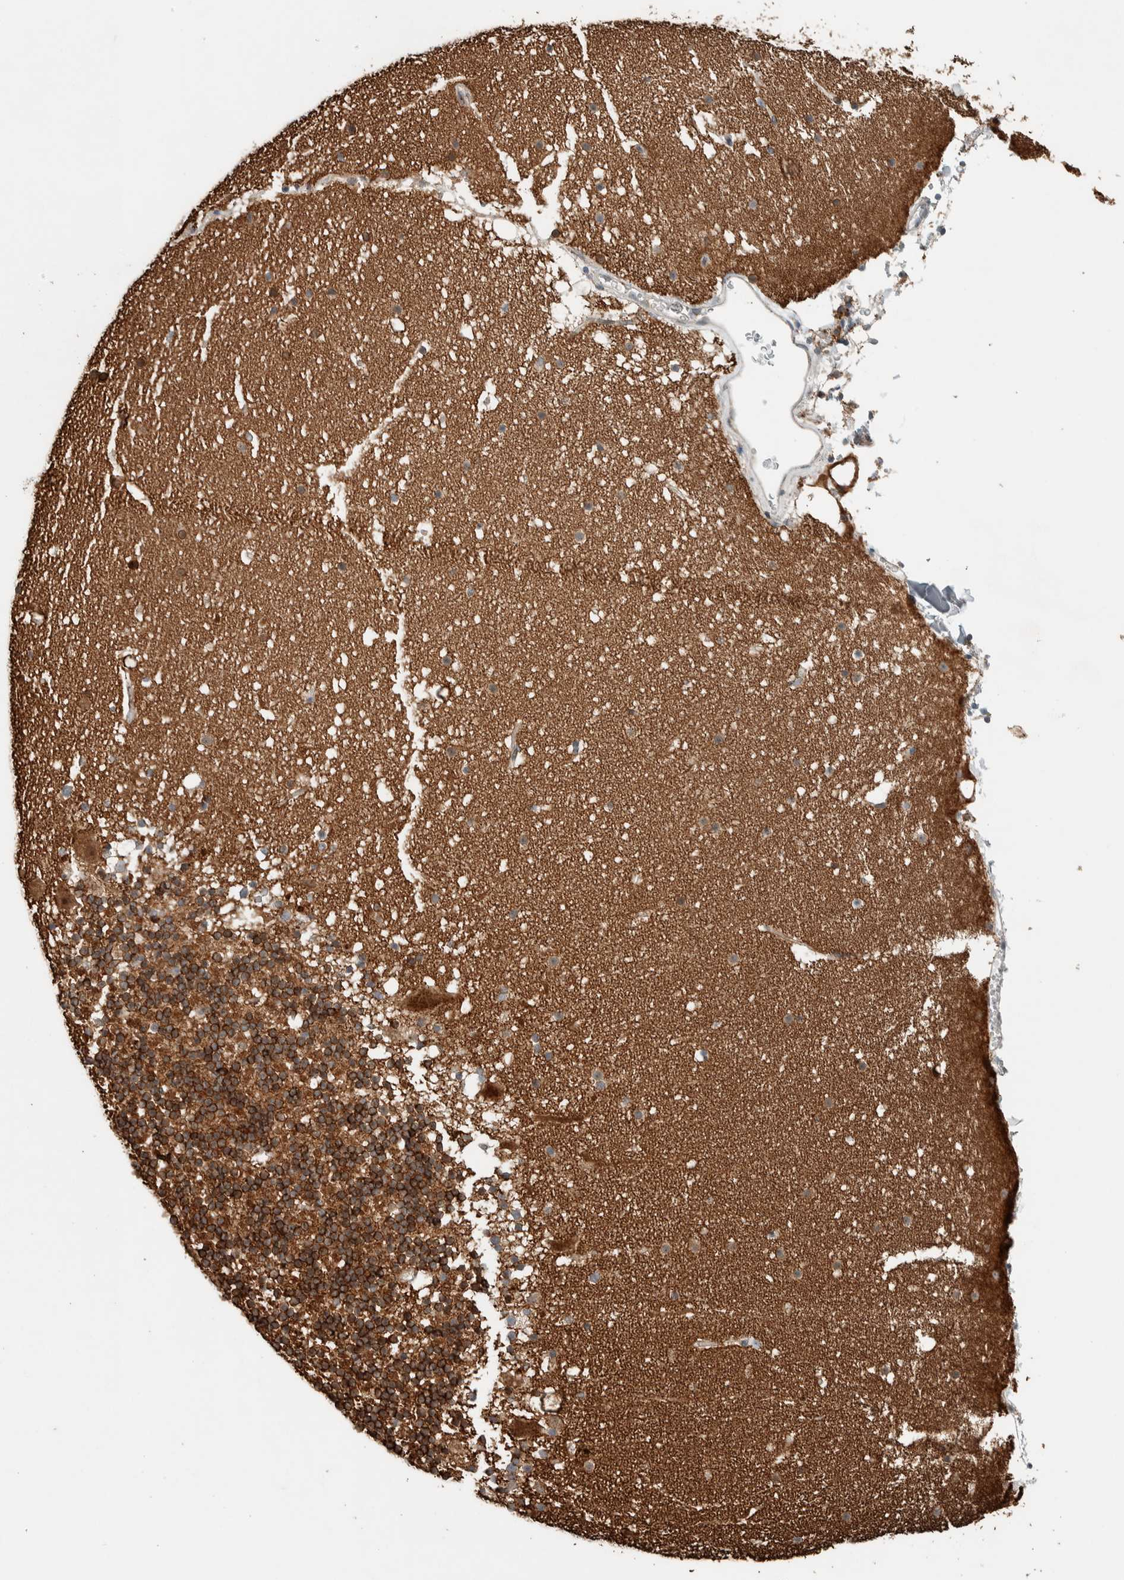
{"staining": {"intensity": "moderate", "quantity": ">75%", "location": "cytoplasmic/membranous"}, "tissue": "cerebellum", "cell_type": "Cells in granular layer", "image_type": "normal", "snomed": [{"axis": "morphology", "description": "Normal tissue, NOS"}, {"axis": "topography", "description": "Cerebellum"}], "caption": "Immunohistochemical staining of normal cerebellum demonstrates >75% levels of moderate cytoplasmic/membranous protein positivity in about >75% of cells in granular layer. (Stains: DAB in brown, nuclei in blue, Microscopy: brightfield microscopy at high magnification).", "gene": "NBR1", "patient": {"sex": "male", "age": 57}}